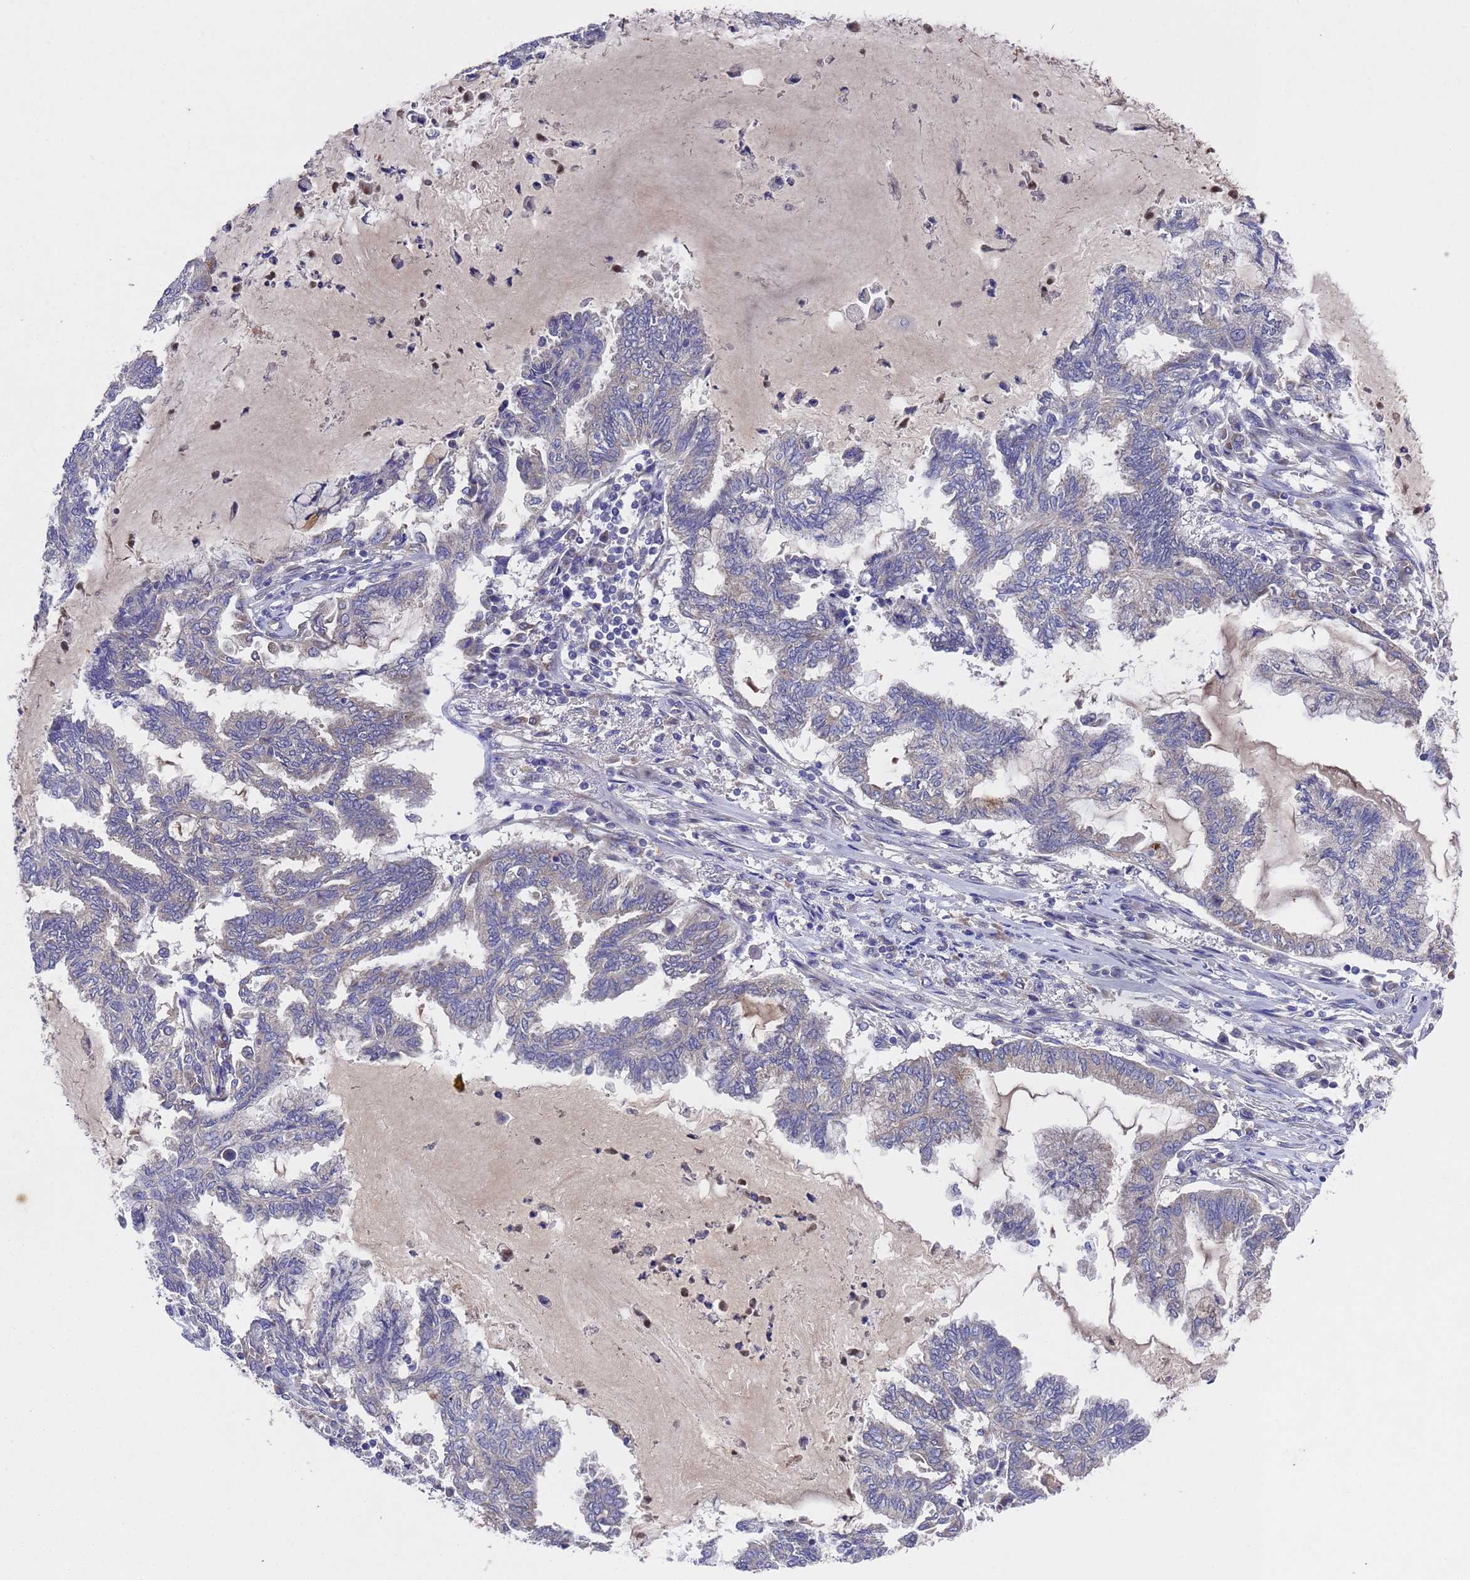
{"staining": {"intensity": "negative", "quantity": "none", "location": "none"}, "tissue": "endometrial cancer", "cell_type": "Tumor cells", "image_type": "cancer", "snomed": [{"axis": "morphology", "description": "Adenocarcinoma, NOS"}, {"axis": "topography", "description": "Endometrium"}], "caption": "IHC micrograph of neoplastic tissue: adenocarcinoma (endometrial) stained with DAB demonstrates no significant protein staining in tumor cells.", "gene": "DCAF12L2", "patient": {"sex": "female", "age": 86}}